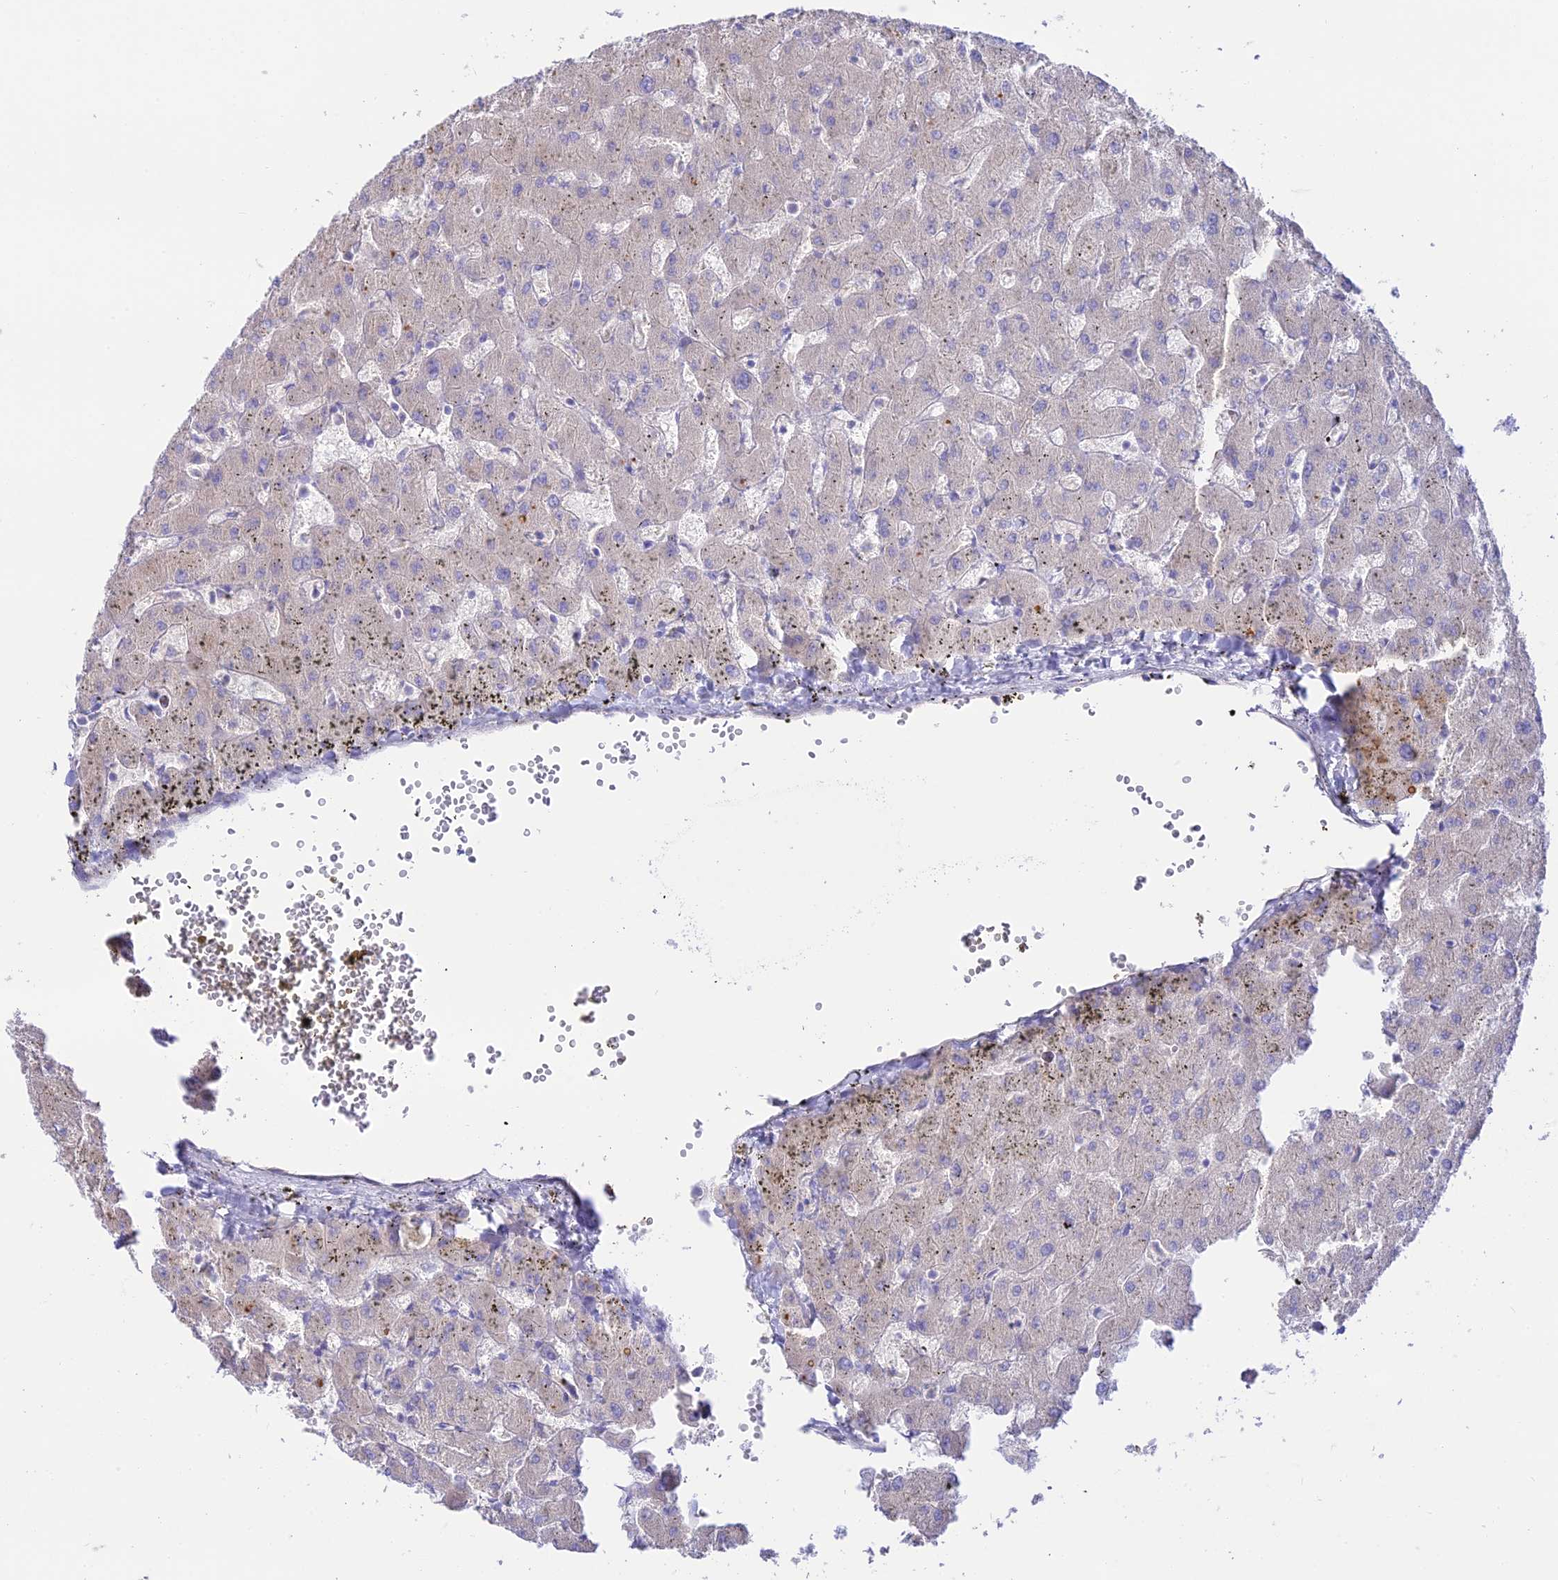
{"staining": {"intensity": "weak", "quantity": "<25%", "location": "cytoplasmic/membranous"}, "tissue": "liver", "cell_type": "Cholangiocytes", "image_type": "normal", "snomed": [{"axis": "morphology", "description": "Normal tissue, NOS"}, {"axis": "topography", "description": "Liver"}], "caption": "High power microscopy image of an immunohistochemistry (IHC) photomicrograph of benign liver, revealing no significant staining in cholangiocytes. (DAB (3,3'-diaminobenzidine) IHC with hematoxylin counter stain).", "gene": "NLRP9", "patient": {"sex": "female", "age": 63}}